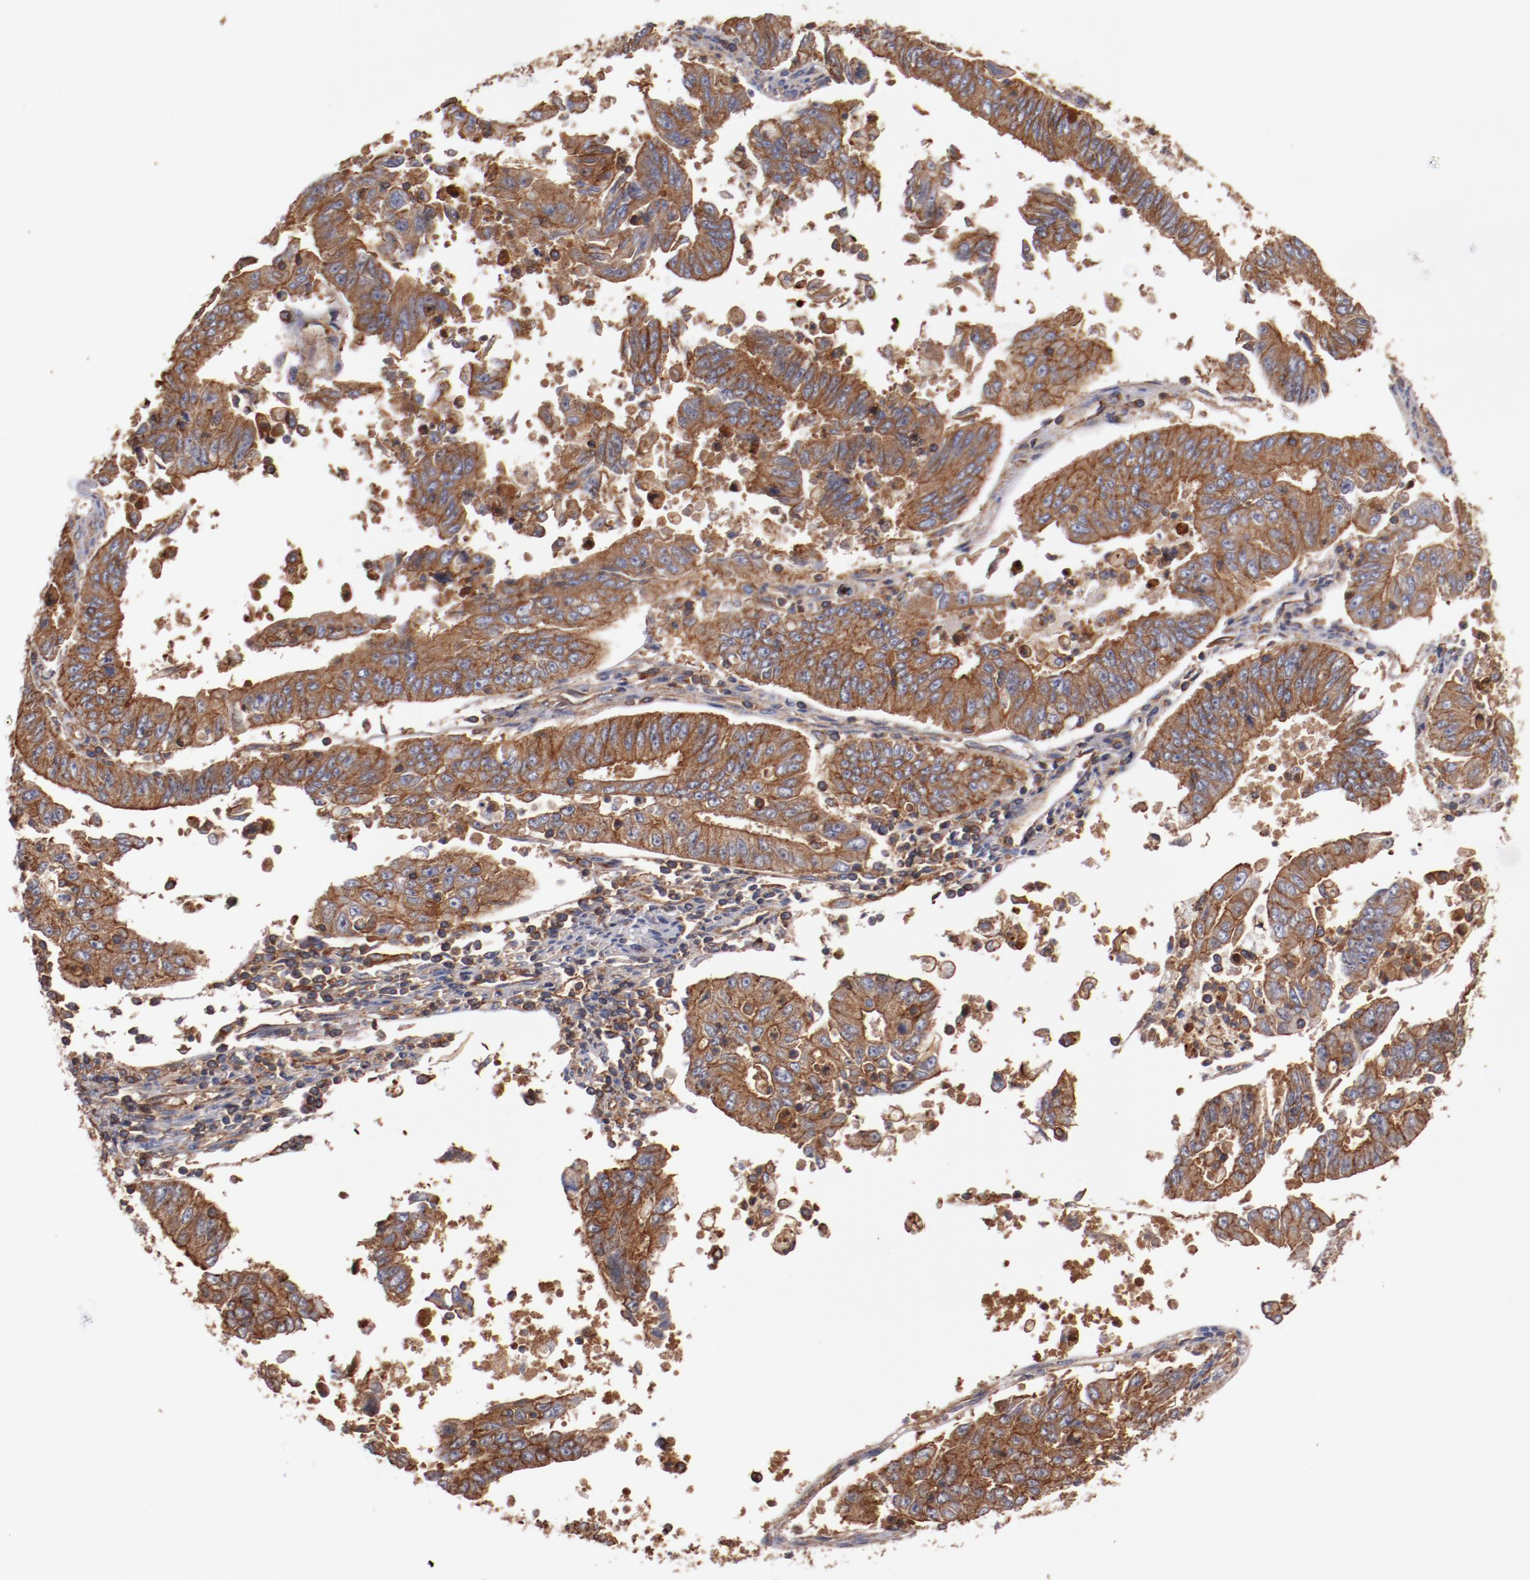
{"staining": {"intensity": "strong", "quantity": ">75%", "location": "cytoplasmic/membranous"}, "tissue": "endometrial cancer", "cell_type": "Tumor cells", "image_type": "cancer", "snomed": [{"axis": "morphology", "description": "Adenocarcinoma, NOS"}, {"axis": "topography", "description": "Endometrium"}], "caption": "This photomicrograph demonstrates endometrial adenocarcinoma stained with immunohistochemistry to label a protein in brown. The cytoplasmic/membranous of tumor cells show strong positivity for the protein. Nuclei are counter-stained blue.", "gene": "TMOD3", "patient": {"sex": "female", "age": 42}}